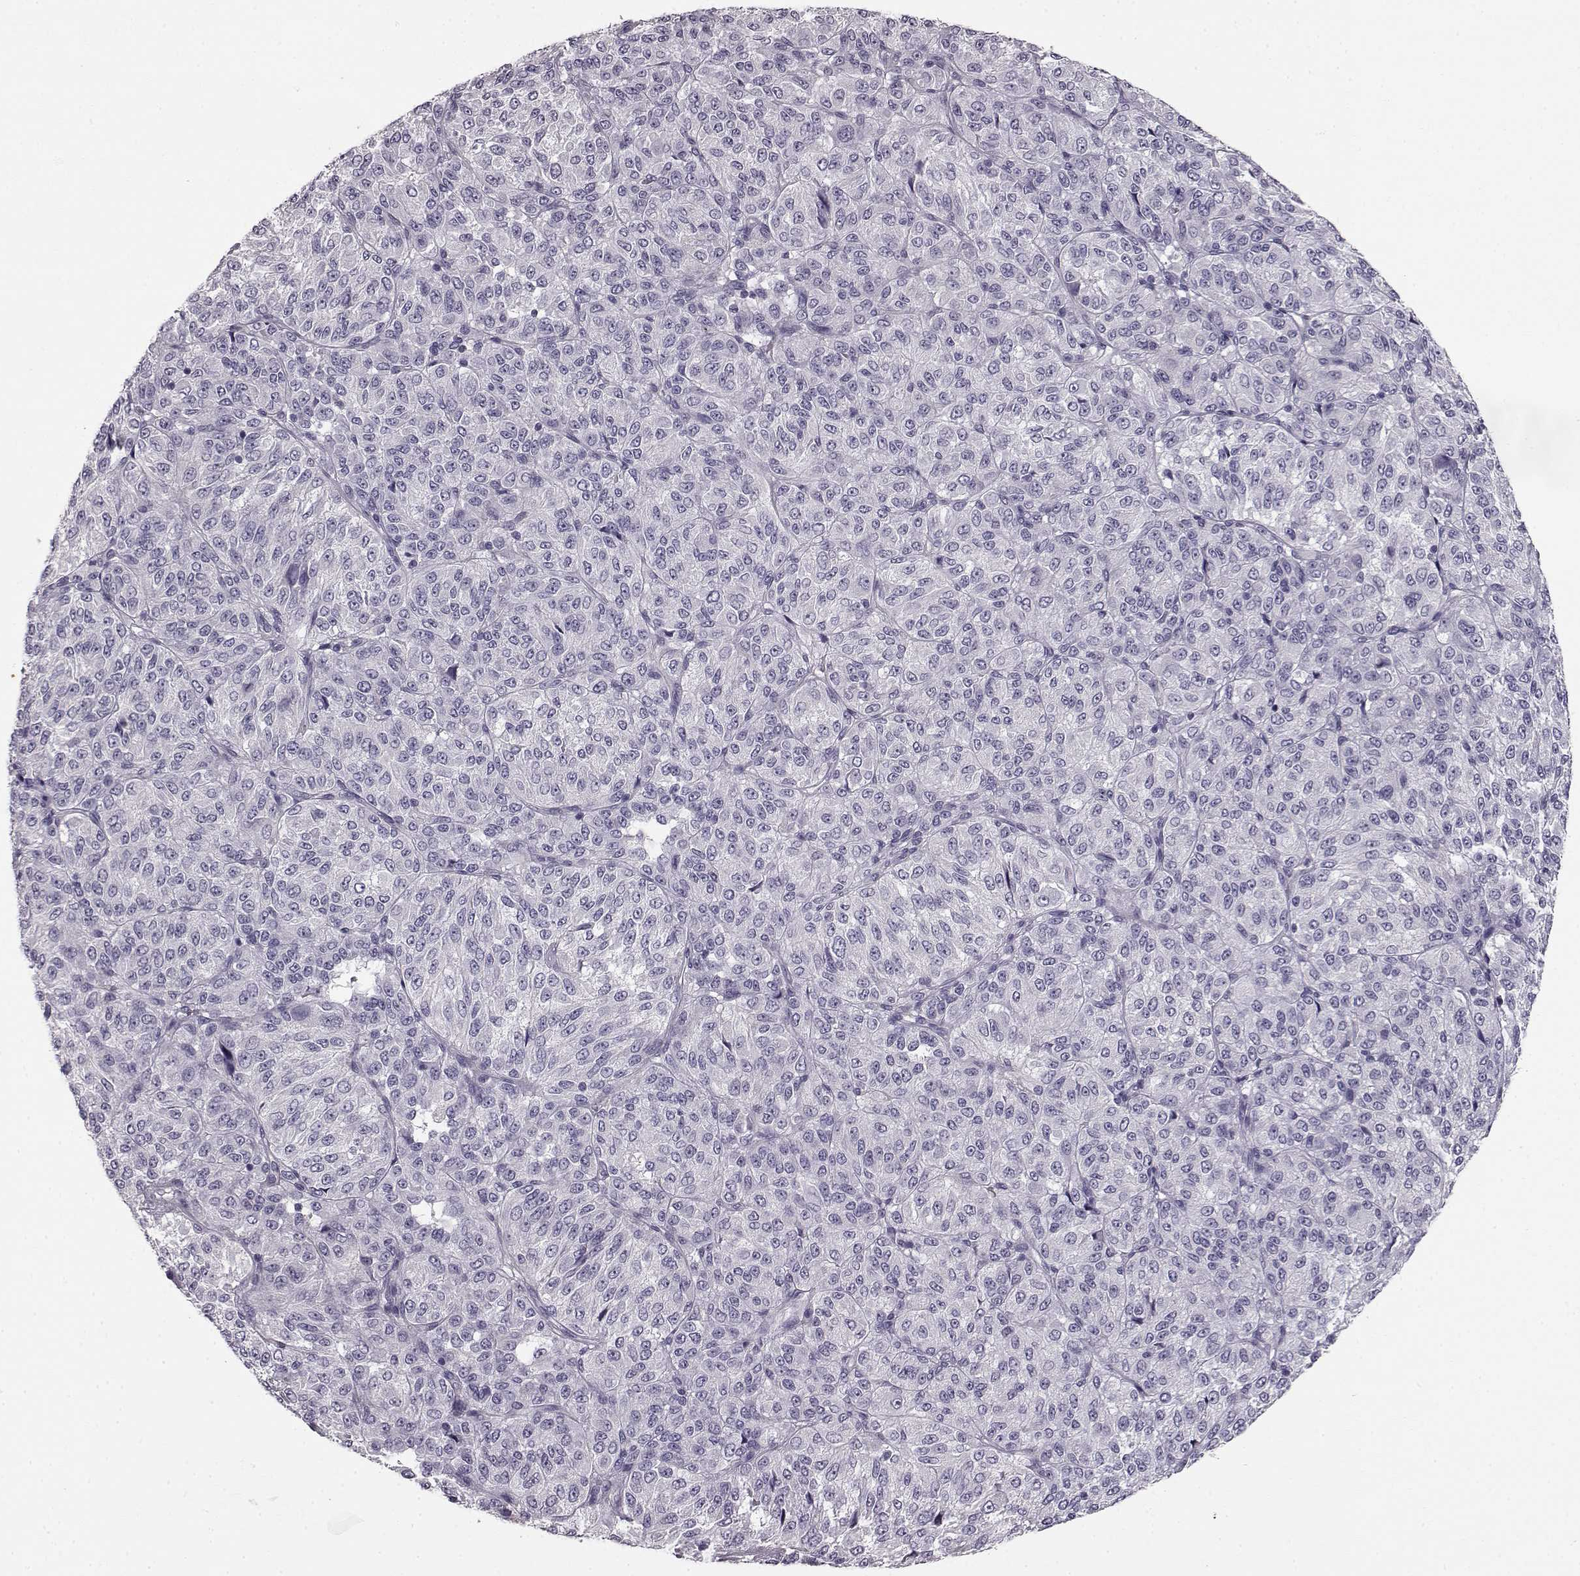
{"staining": {"intensity": "negative", "quantity": "none", "location": "none"}, "tissue": "melanoma", "cell_type": "Tumor cells", "image_type": "cancer", "snomed": [{"axis": "morphology", "description": "Malignant melanoma, Metastatic site"}, {"axis": "topography", "description": "Brain"}], "caption": "Tumor cells show no significant expression in malignant melanoma (metastatic site). (DAB immunohistochemistry (IHC), high magnification).", "gene": "KRT85", "patient": {"sex": "female", "age": 56}}